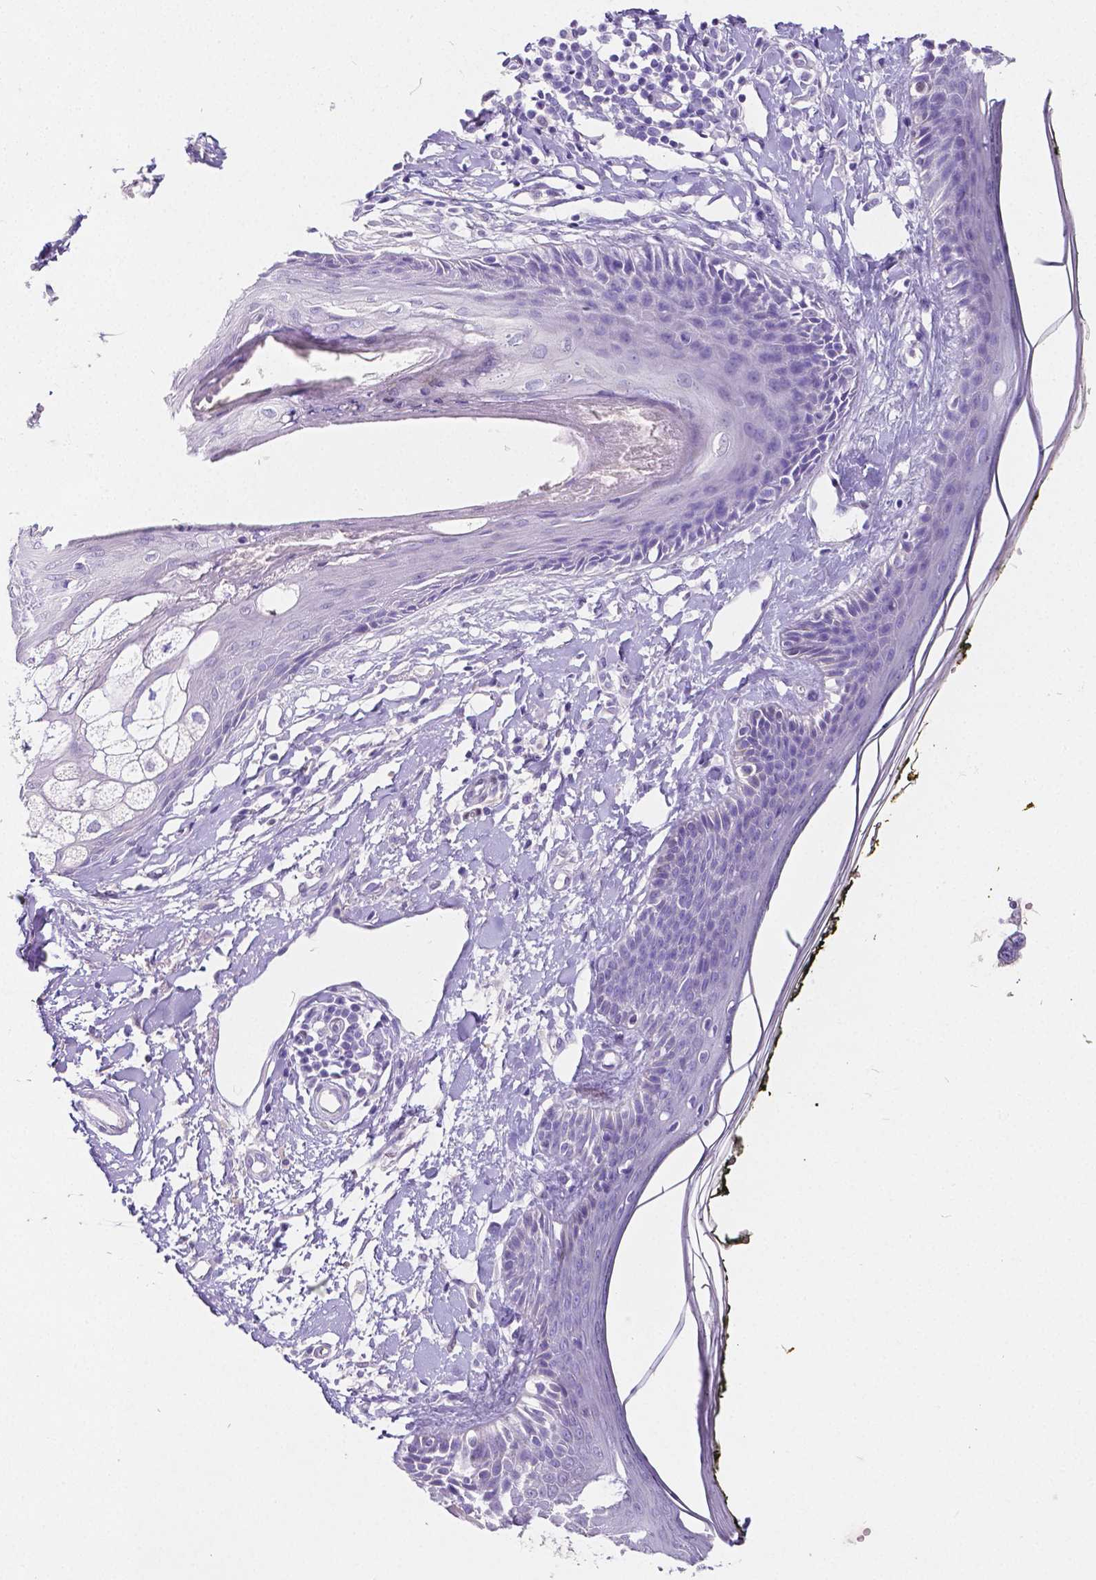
{"staining": {"intensity": "negative", "quantity": "none", "location": "none"}, "tissue": "skin", "cell_type": "Fibroblasts", "image_type": "normal", "snomed": [{"axis": "morphology", "description": "Normal tissue, NOS"}, {"axis": "topography", "description": "Skin"}], "caption": "Immunohistochemistry photomicrograph of benign skin: skin stained with DAB demonstrates no significant protein staining in fibroblasts. (DAB (3,3'-diaminobenzidine) immunohistochemistry visualized using brightfield microscopy, high magnification).", "gene": "SATB2", "patient": {"sex": "male", "age": 76}}